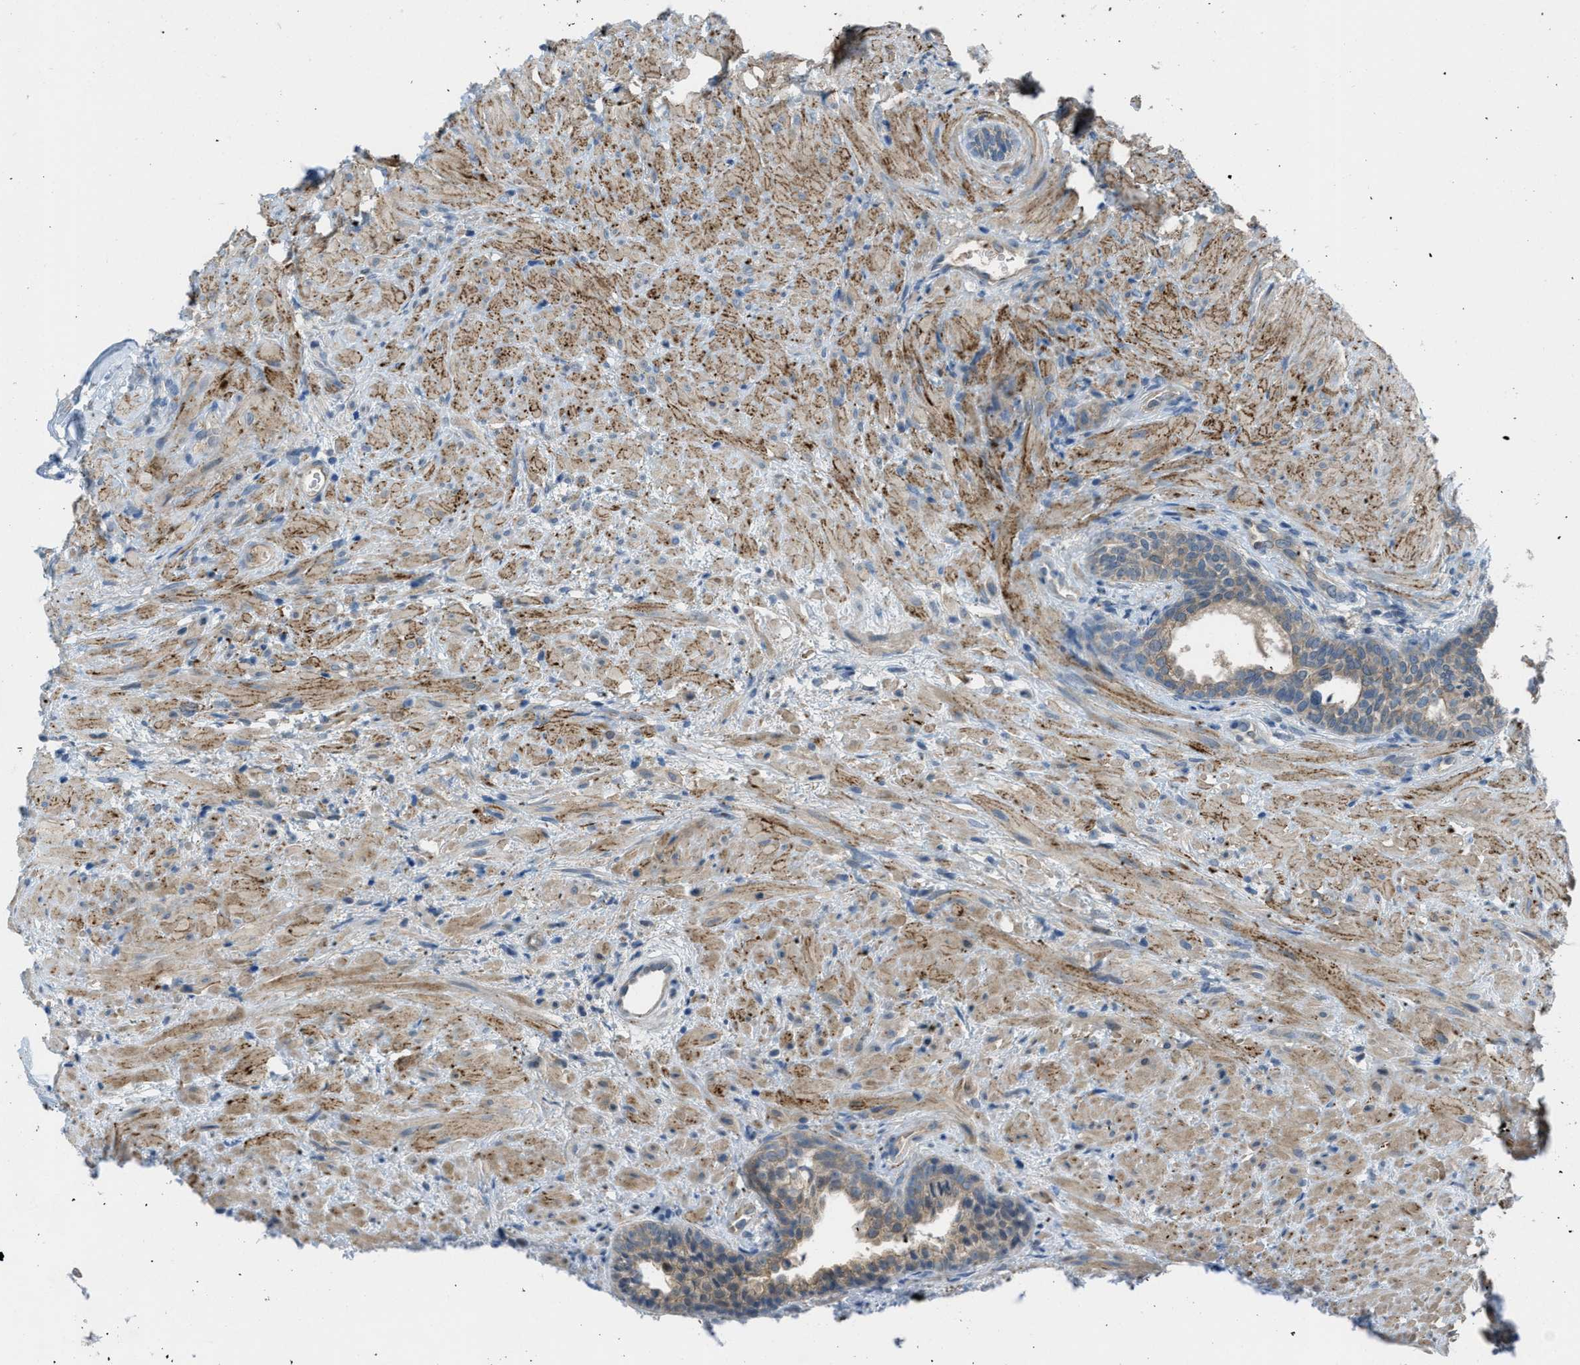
{"staining": {"intensity": "moderate", "quantity": ">75%", "location": "cytoplasmic/membranous"}, "tissue": "prostate", "cell_type": "Glandular cells", "image_type": "normal", "snomed": [{"axis": "morphology", "description": "Normal tissue, NOS"}, {"axis": "topography", "description": "Prostate"}], "caption": "IHC micrograph of normal prostate stained for a protein (brown), which demonstrates medium levels of moderate cytoplasmic/membranous positivity in approximately >75% of glandular cells.", "gene": "BAZ2B", "patient": {"sex": "male", "age": 76}}